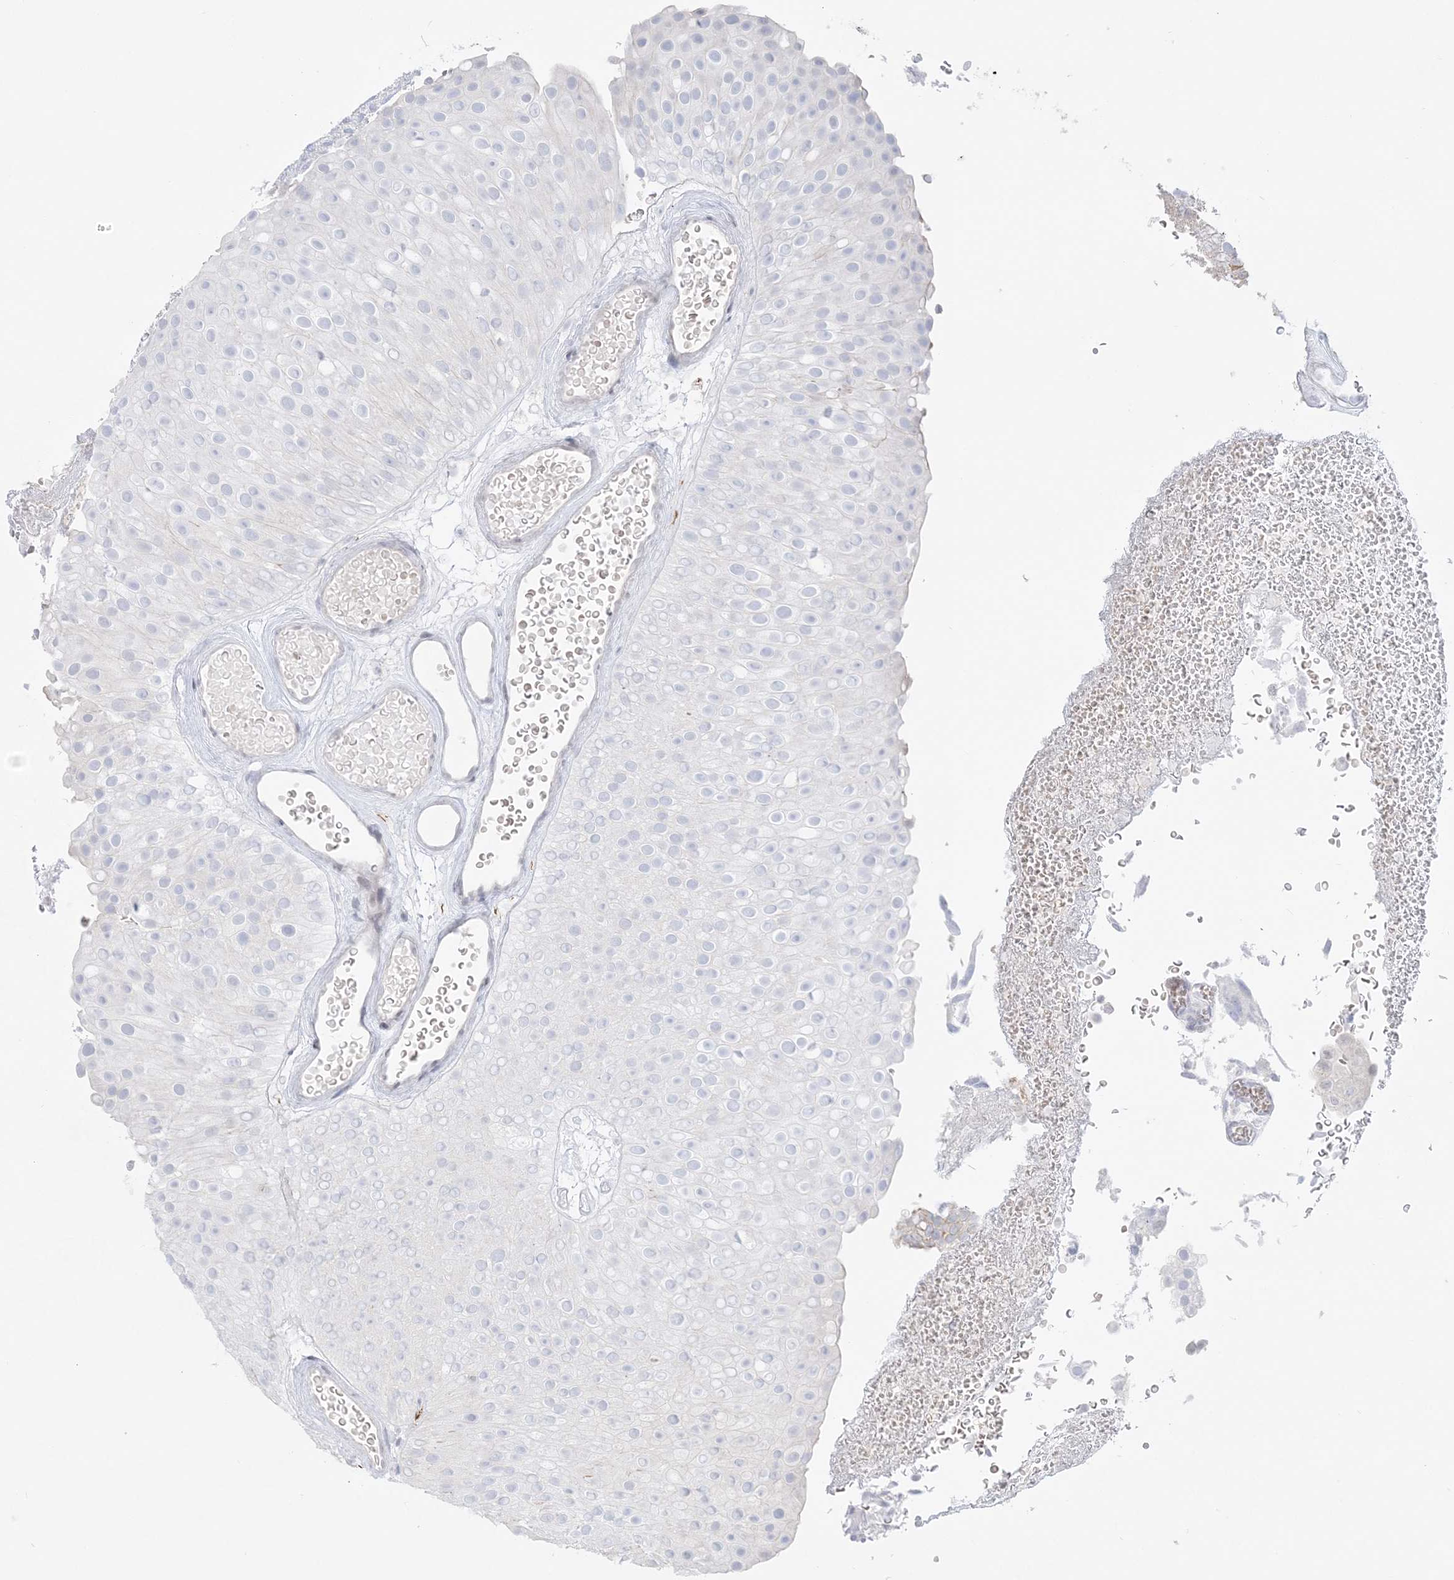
{"staining": {"intensity": "negative", "quantity": "none", "location": "none"}, "tissue": "urothelial cancer", "cell_type": "Tumor cells", "image_type": "cancer", "snomed": [{"axis": "morphology", "description": "Urothelial carcinoma, Low grade"}, {"axis": "topography", "description": "Urinary bladder"}], "caption": "Immunohistochemistry of human low-grade urothelial carcinoma exhibits no positivity in tumor cells. (Immunohistochemistry, brightfield microscopy, high magnification).", "gene": "SH3BP4", "patient": {"sex": "male", "age": 78}}